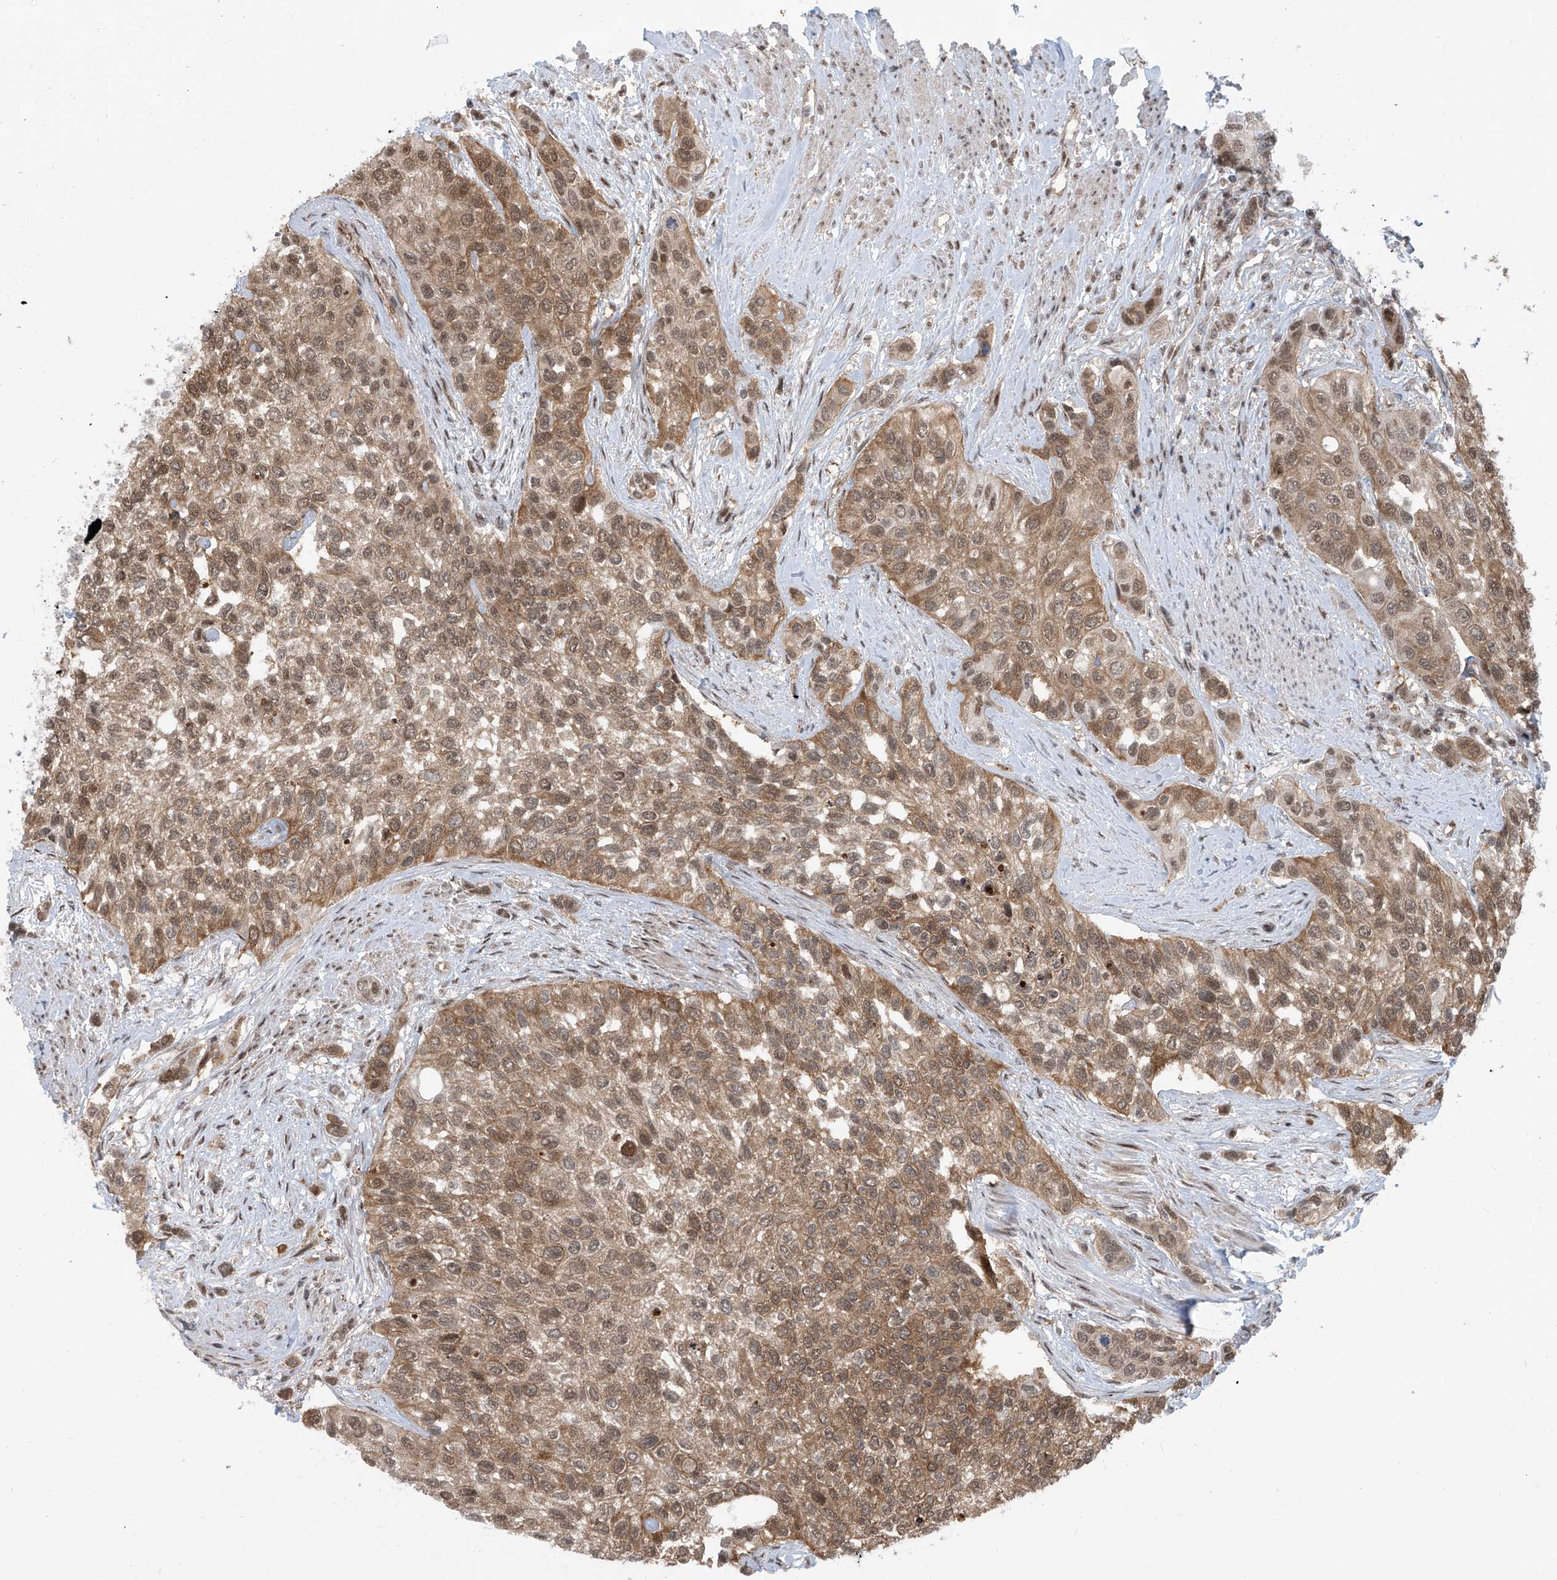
{"staining": {"intensity": "moderate", "quantity": ">75%", "location": "cytoplasmic/membranous,nuclear"}, "tissue": "urothelial cancer", "cell_type": "Tumor cells", "image_type": "cancer", "snomed": [{"axis": "morphology", "description": "Normal tissue, NOS"}, {"axis": "morphology", "description": "Urothelial carcinoma, High grade"}, {"axis": "topography", "description": "Vascular tissue"}, {"axis": "topography", "description": "Urinary bladder"}], "caption": "Immunohistochemistry (IHC) staining of high-grade urothelial carcinoma, which demonstrates medium levels of moderate cytoplasmic/membranous and nuclear expression in approximately >75% of tumor cells indicating moderate cytoplasmic/membranous and nuclear protein staining. The staining was performed using DAB (3,3'-diaminobenzidine) (brown) for protein detection and nuclei were counterstained in hematoxylin (blue).", "gene": "LAGE3", "patient": {"sex": "female", "age": 56}}